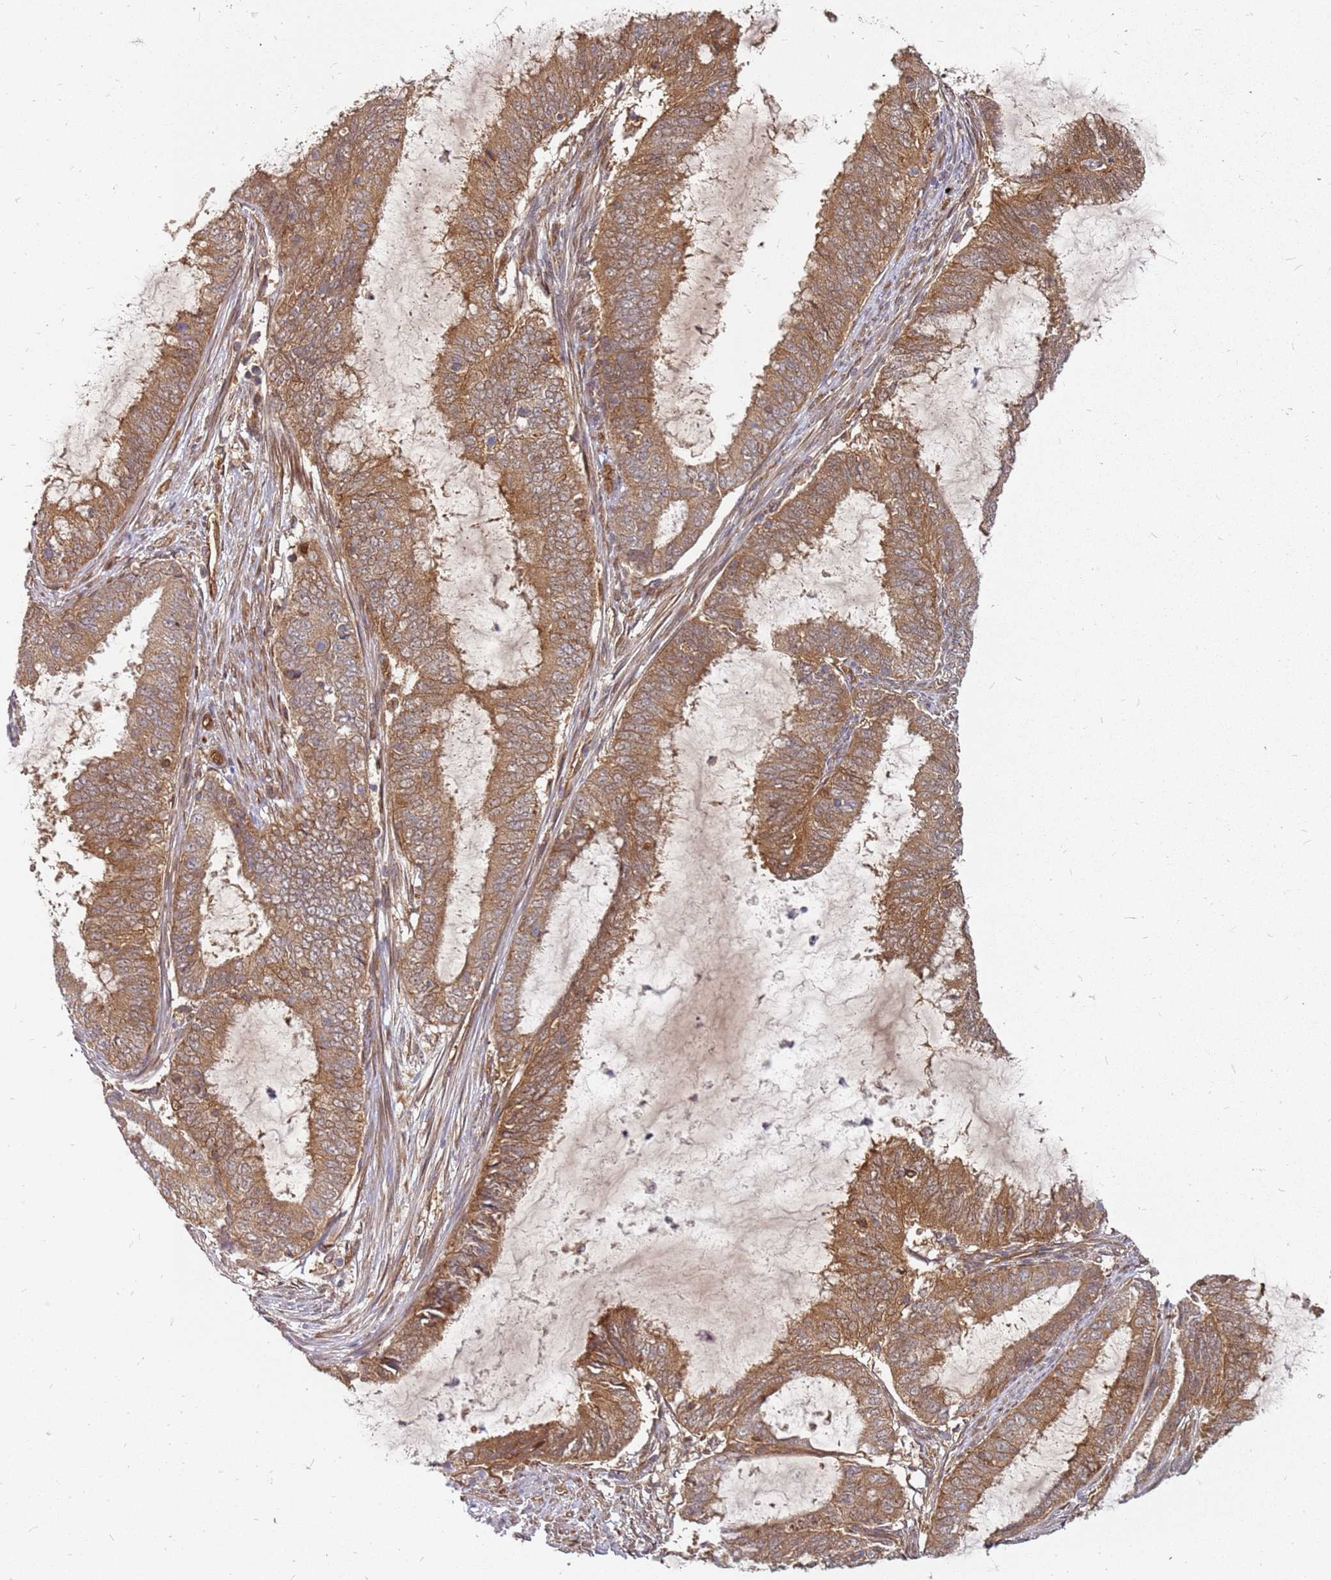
{"staining": {"intensity": "moderate", "quantity": ">75%", "location": "cytoplasmic/membranous"}, "tissue": "endometrial cancer", "cell_type": "Tumor cells", "image_type": "cancer", "snomed": [{"axis": "morphology", "description": "Adenocarcinoma, NOS"}, {"axis": "topography", "description": "Endometrium"}], "caption": "Protein expression analysis of adenocarcinoma (endometrial) shows moderate cytoplasmic/membranous positivity in approximately >75% of tumor cells. The staining was performed using DAB (3,3'-diaminobenzidine) to visualize the protein expression in brown, while the nuclei were stained in blue with hematoxylin (Magnification: 20x).", "gene": "NUDT14", "patient": {"sex": "female", "age": 51}}